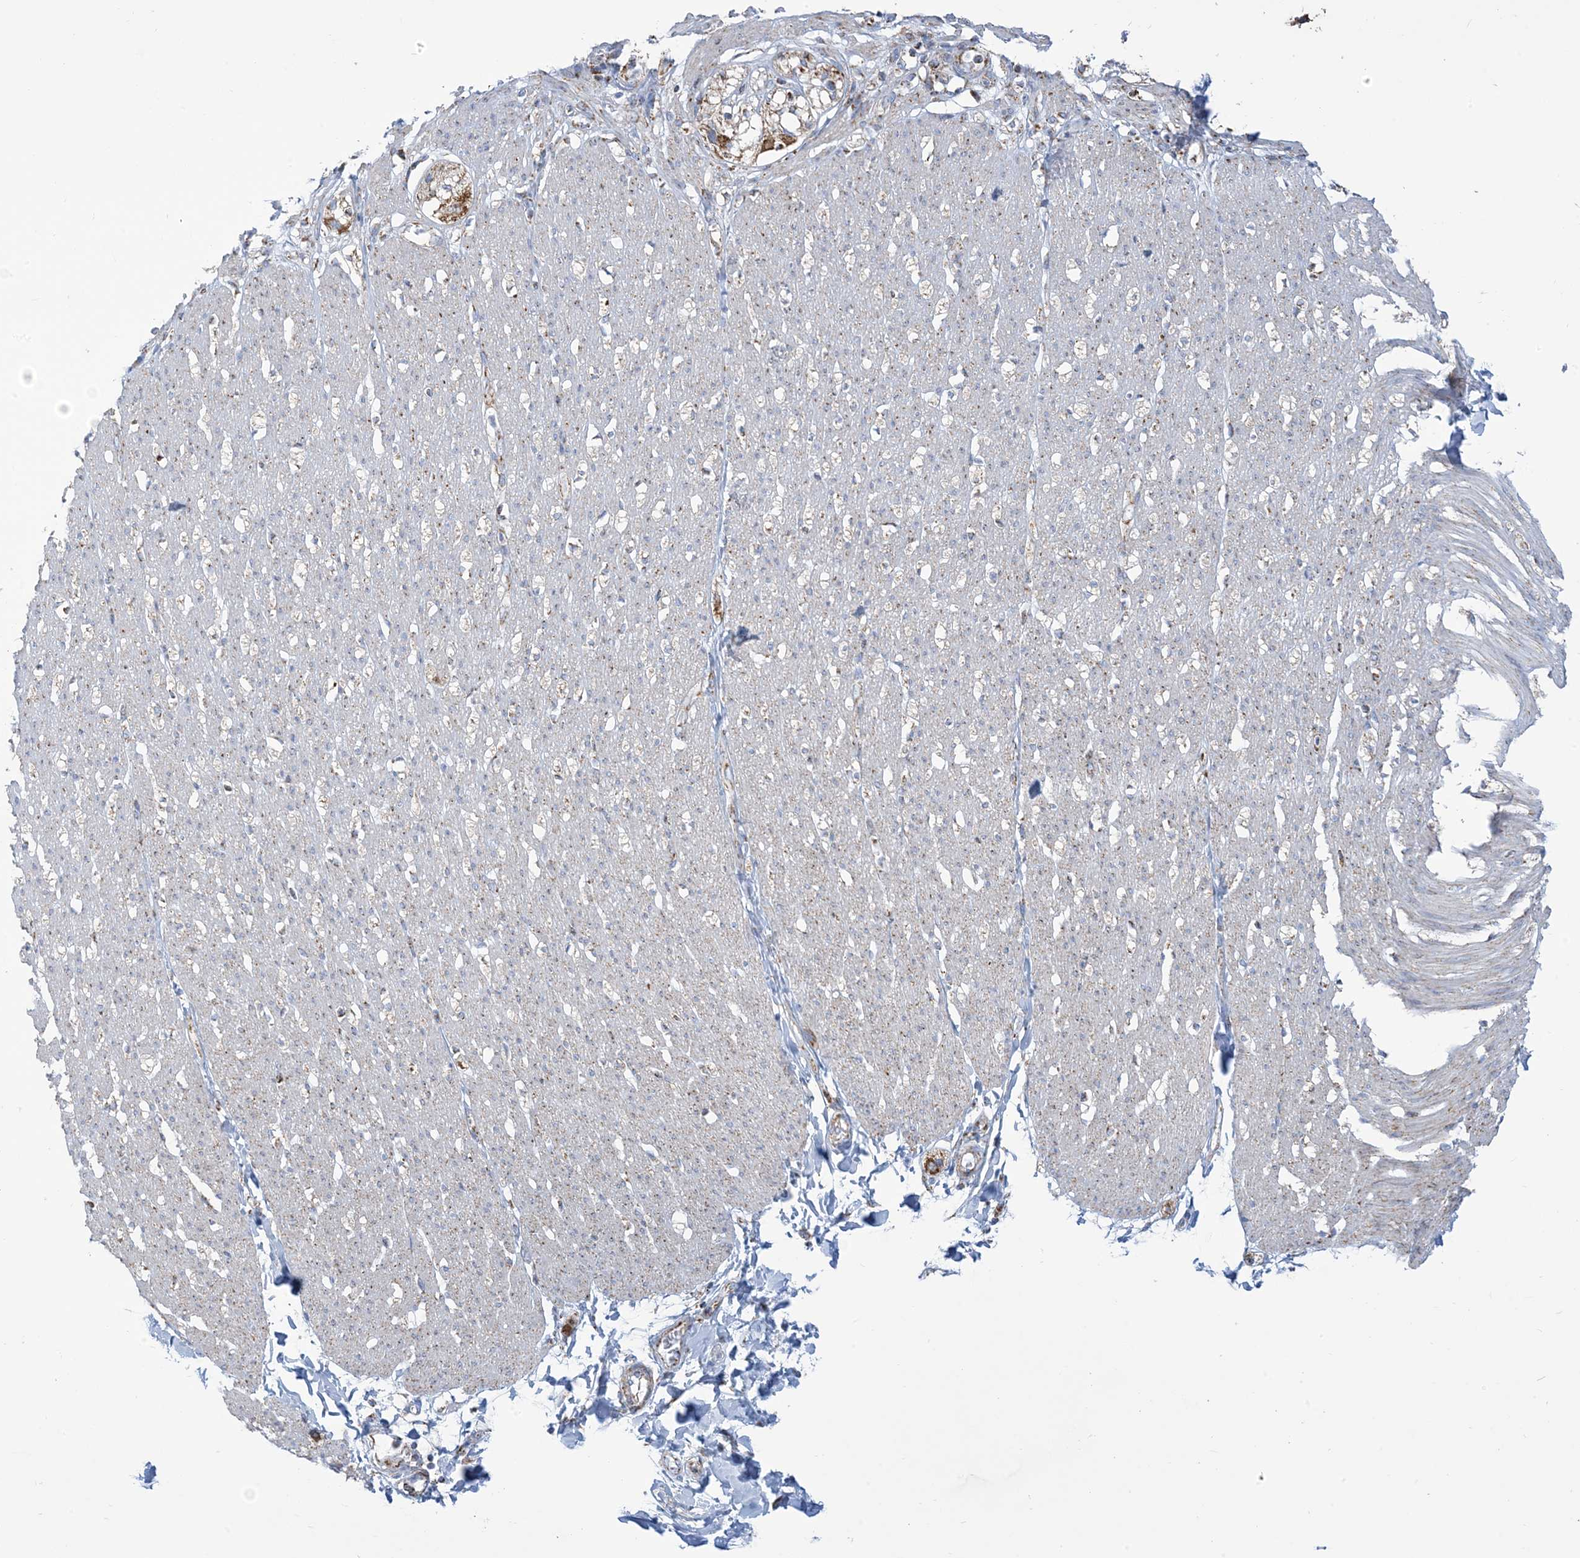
{"staining": {"intensity": "moderate", "quantity": "25%-75%", "location": "cytoplasmic/membranous"}, "tissue": "smooth muscle", "cell_type": "Smooth muscle cells", "image_type": "normal", "snomed": [{"axis": "morphology", "description": "Normal tissue, NOS"}, {"axis": "morphology", "description": "Adenocarcinoma, NOS"}, {"axis": "topography", "description": "Colon"}, {"axis": "topography", "description": "Peripheral nerve tissue"}], "caption": "DAB (3,3'-diaminobenzidine) immunohistochemical staining of benign human smooth muscle exhibits moderate cytoplasmic/membranous protein expression in about 25%-75% of smooth muscle cells.", "gene": "SAMM50", "patient": {"sex": "male", "age": 14}}